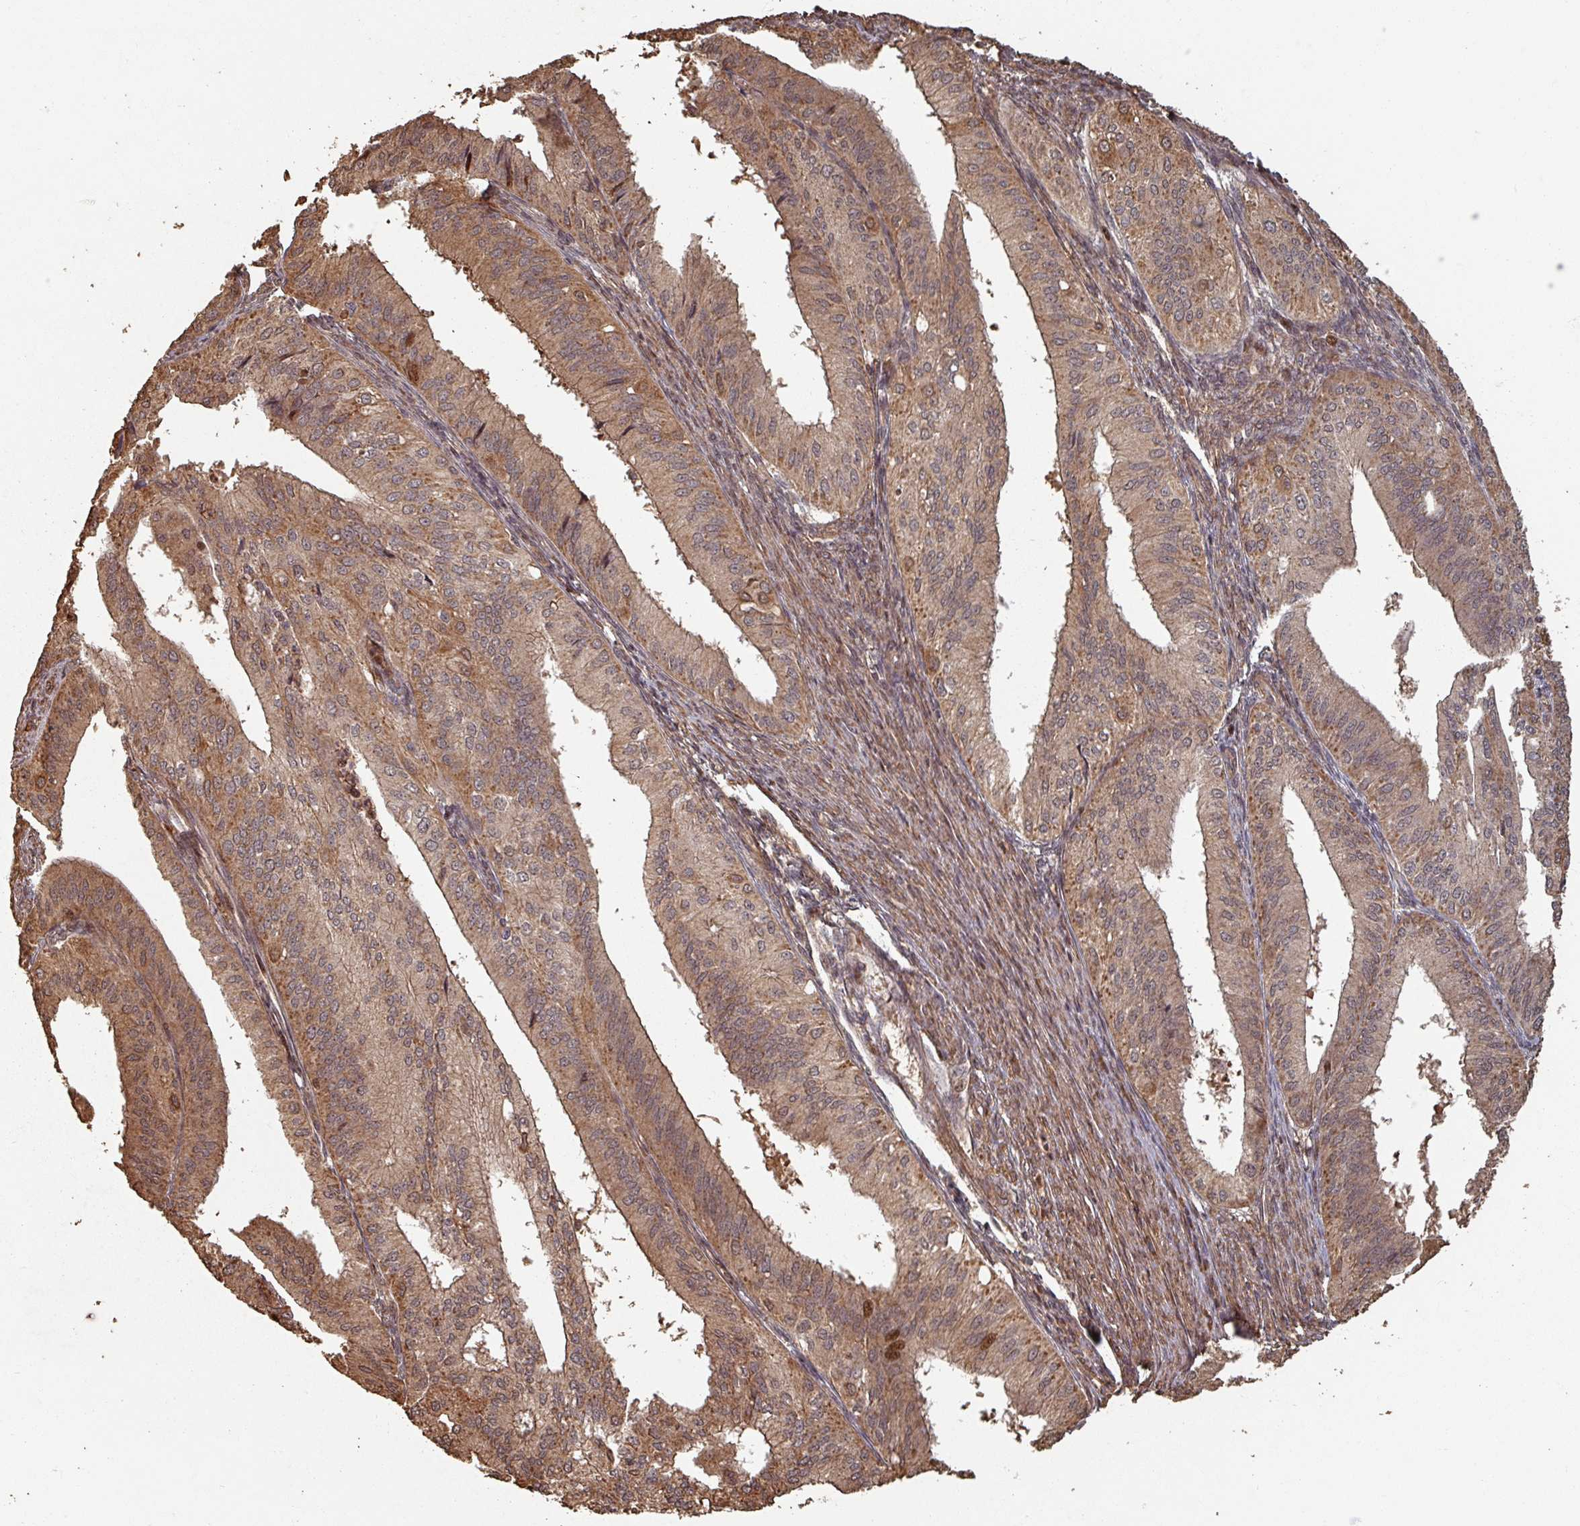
{"staining": {"intensity": "moderate", "quantity": ">75%", "location": "cytoplasmic/membranous"}, "tissue": "endometrial cancer", "cell_type": "Tumor cells", "image_type": "cancer", "snomed": [{"axis": "morphology", "description": "Adenocarcinoma, NOS"}, {"axis": "topography", "description": "Endometrium"}], "caption": "Immunohistochemical staining of endometrial cancer (adenocarcinoma) shows medium levels of moderate cytoplasmic/membranous staining in approximately >75% of tumor cells. (DAB (3,3'-diaminobenzidine) IHC with brightfield microscopy, high magnification).", "gene": "EID1", "patient": {"sex": "female", "age": 50}}